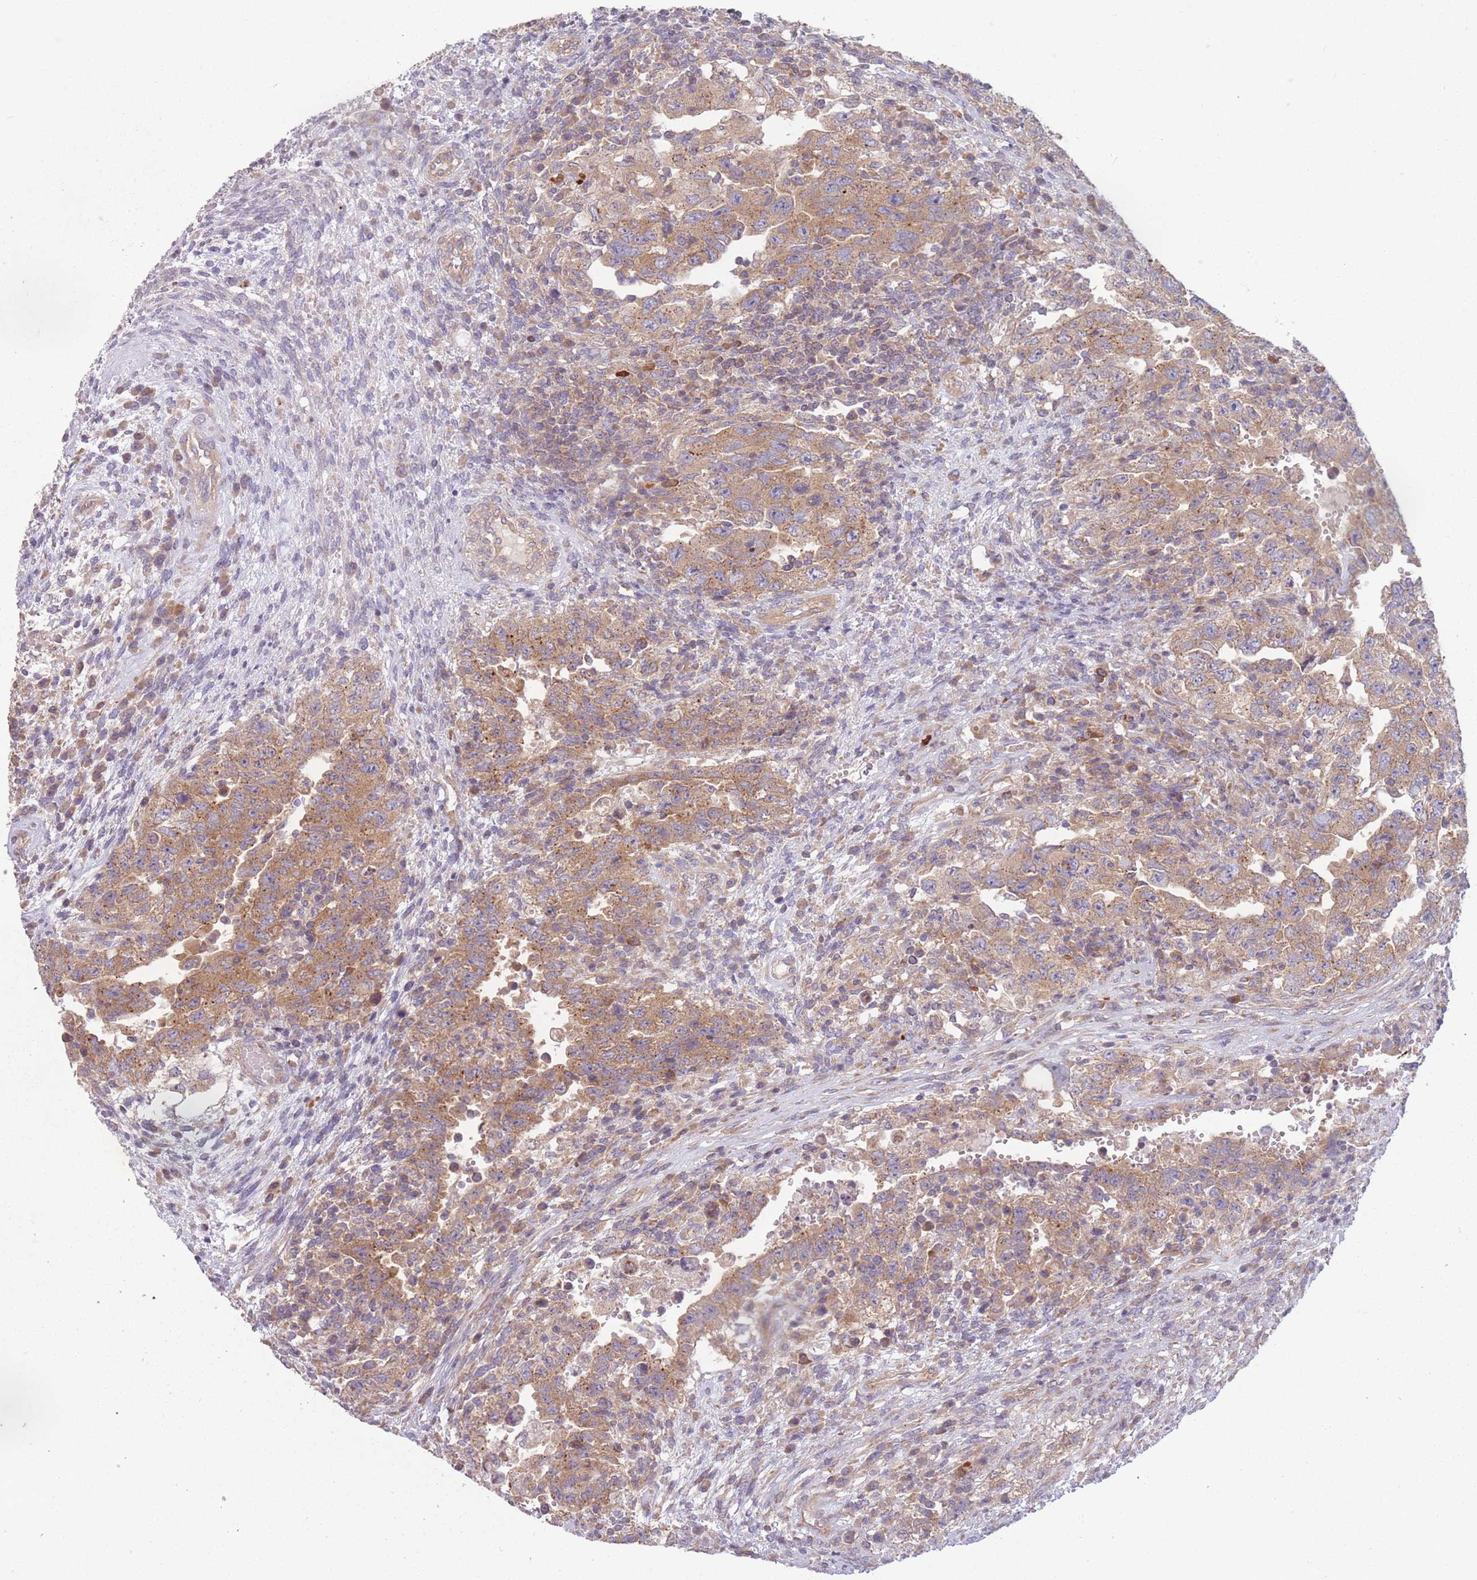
{"staining": {"intensity": "moderate", "quantity": ">75%", "location": "cytoplasmic/membranous"}, "tissue": "testis cancer", "cell_type": "Tumor cells", "image_type": "cancer", "snomed": [{"axis": "morphology", "description": "Carcinoma, Embryonal, NOS"}, {"axis": "topography", "description": "Testis"}], "caption": "Brown immunohistochemical staining in testis cancer (embryonal carcinoma) exhibits moderate cytoplasmic/membranous expression in approximately >75% of tumor cells.", "gene": "WASHC2A", "patient": {"sex": "male", "age": 26}}